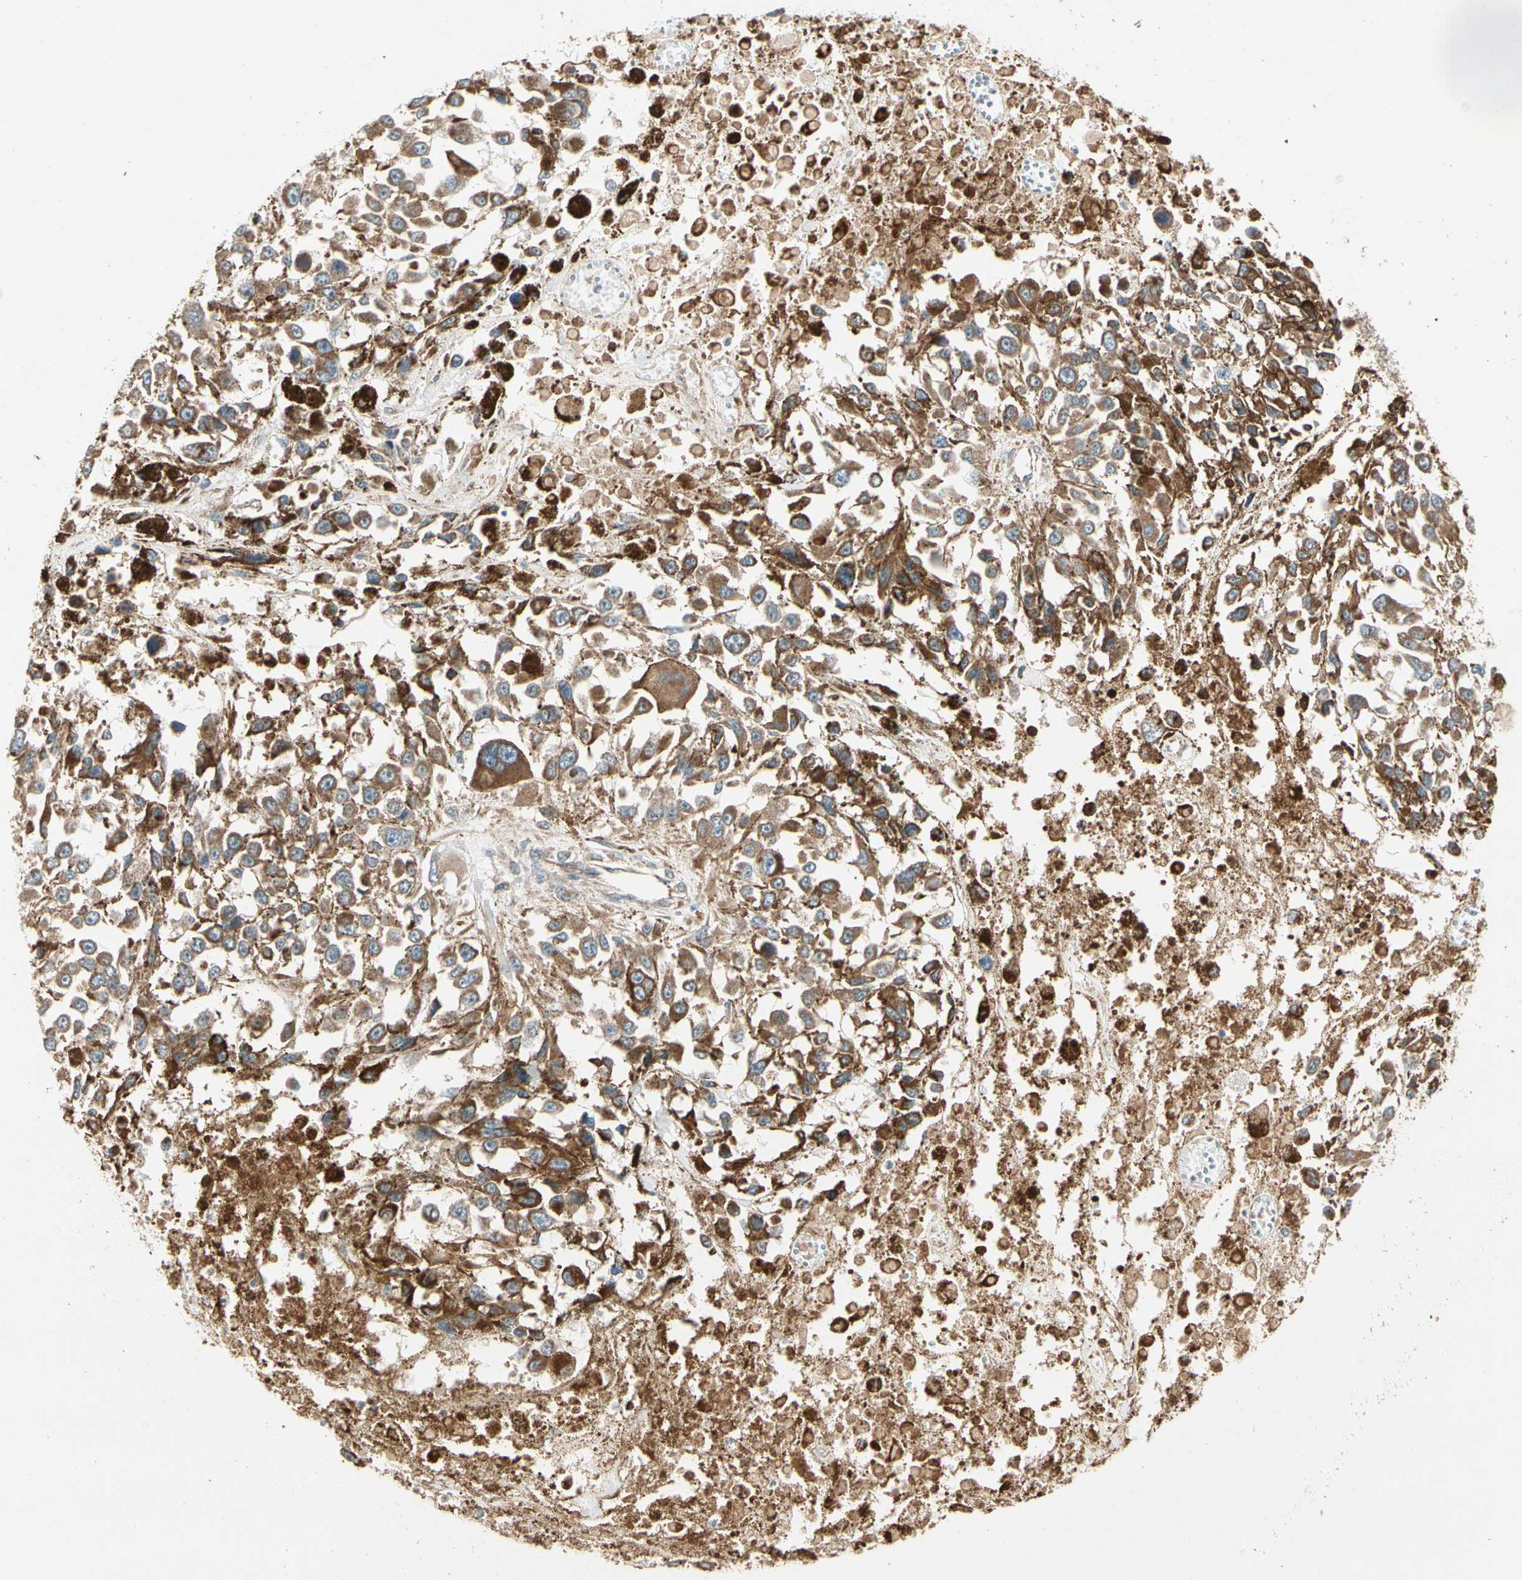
{"staining": {"intensity": "strong", "quantity": ">75%", "location": "cytoplasmic/membranous"}, "tissue": "melanoma", "cell_type": "Tumor cells", "image_type": "cancer", "snomed": [{"axis": "morphology", "description": "Malignant melanoma, Metastatic site"}, {"axis": "topography", "description": "Lymph node"}], "caption": "Protein analysis of malignant melanoma (metastatic site) tissue demonstrates strong cytoplasmic/membranous expression in about >75% of tumor cells.", "gene": "ROCK2", "patient": {"sex": "male", "age": 59}}